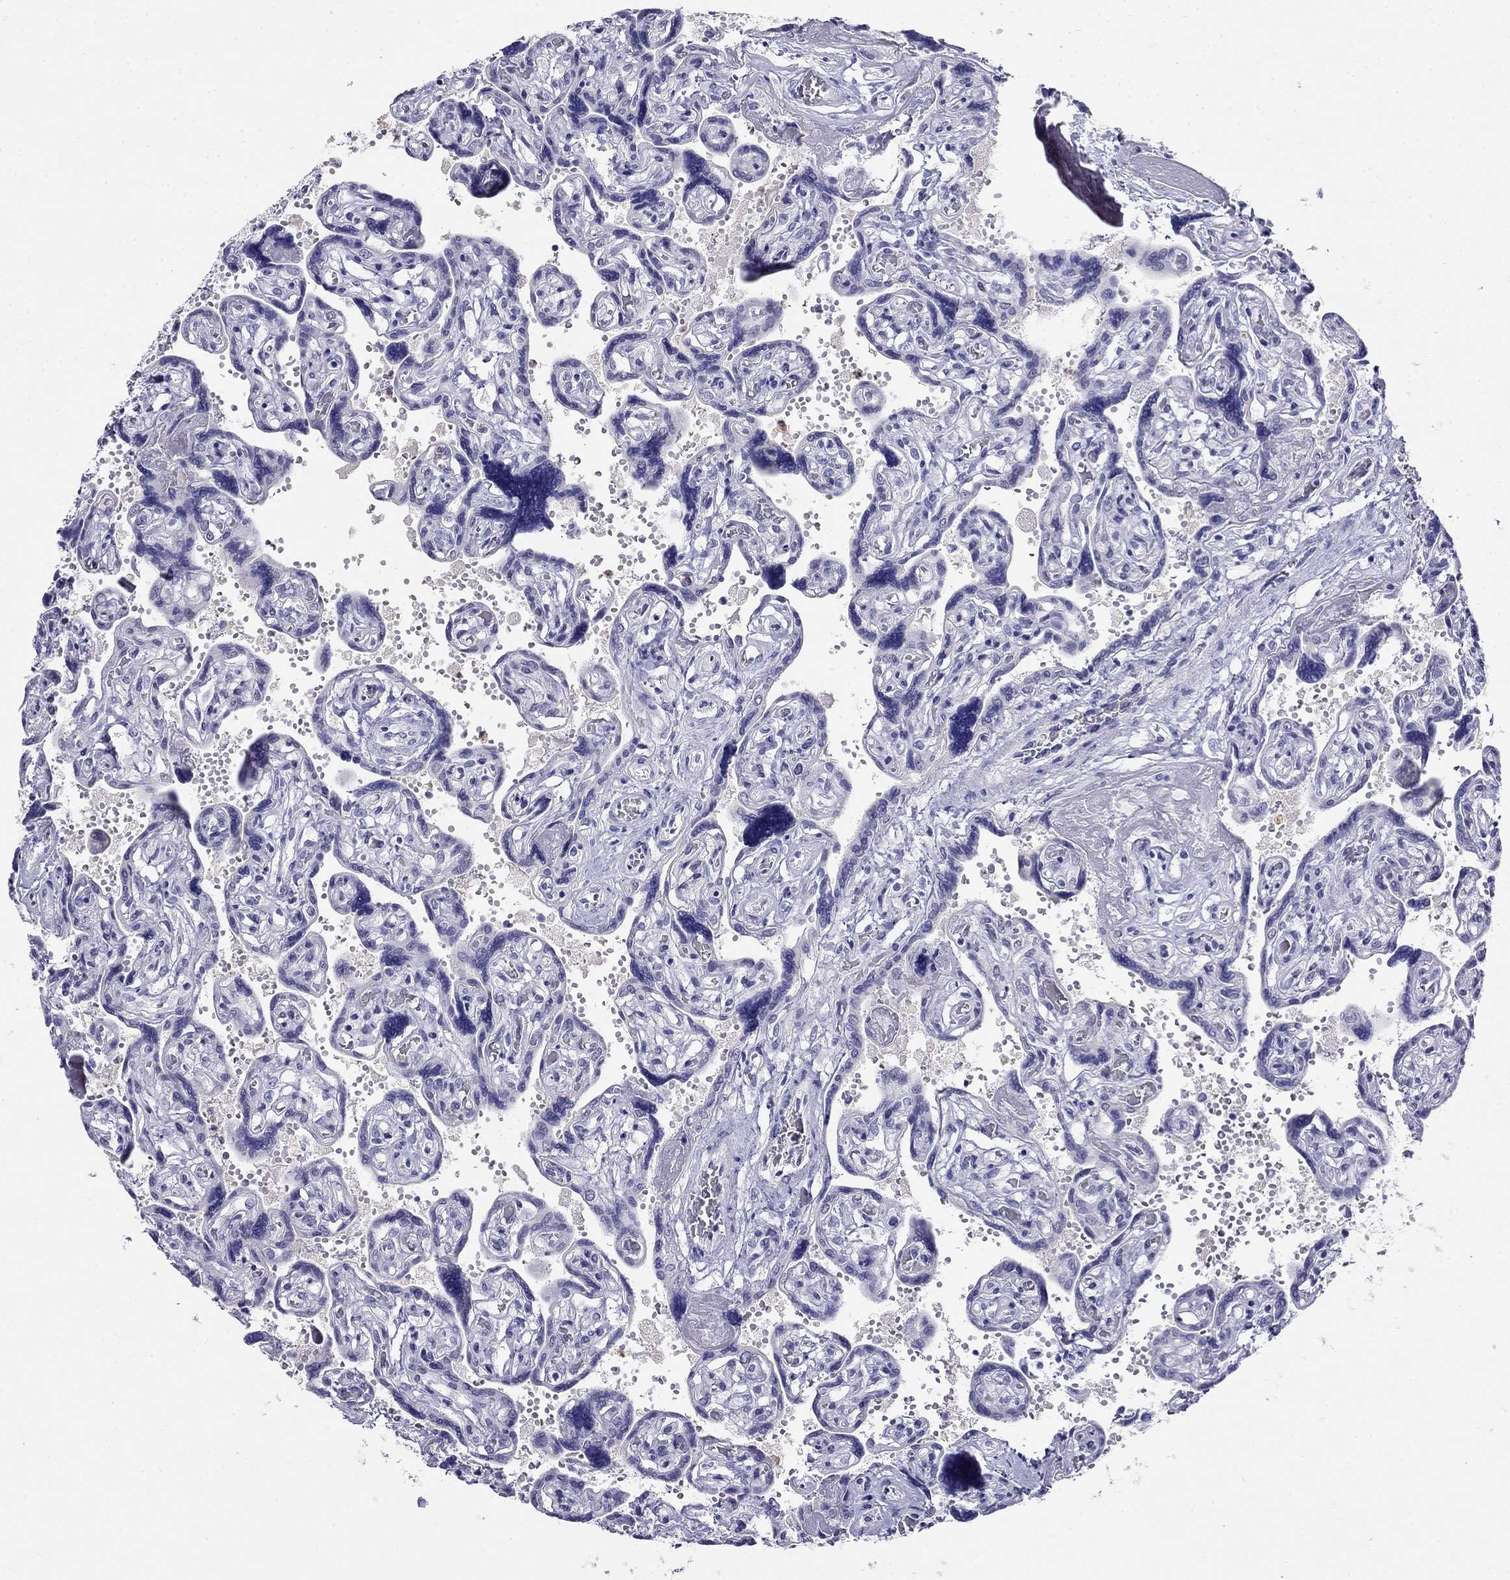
{"staining": {"intensity": "negative", "quantity": "none", "location": "none"}, "tissue": "placenta", "cell_type": "Decidual cells", "image_type": "normal", "snomed": [{"axis": "morphology", "description": "Normal tissue, NOS"}, {"axis": "topography", "description": "Placenta"}], "caption": "Micrograph shows no protein positivity in decidual cells of benign placenta. (DAB IHC, high magnification).", "gene": "PPP1R36", "patient": {"sex": "female", "age": 32}}